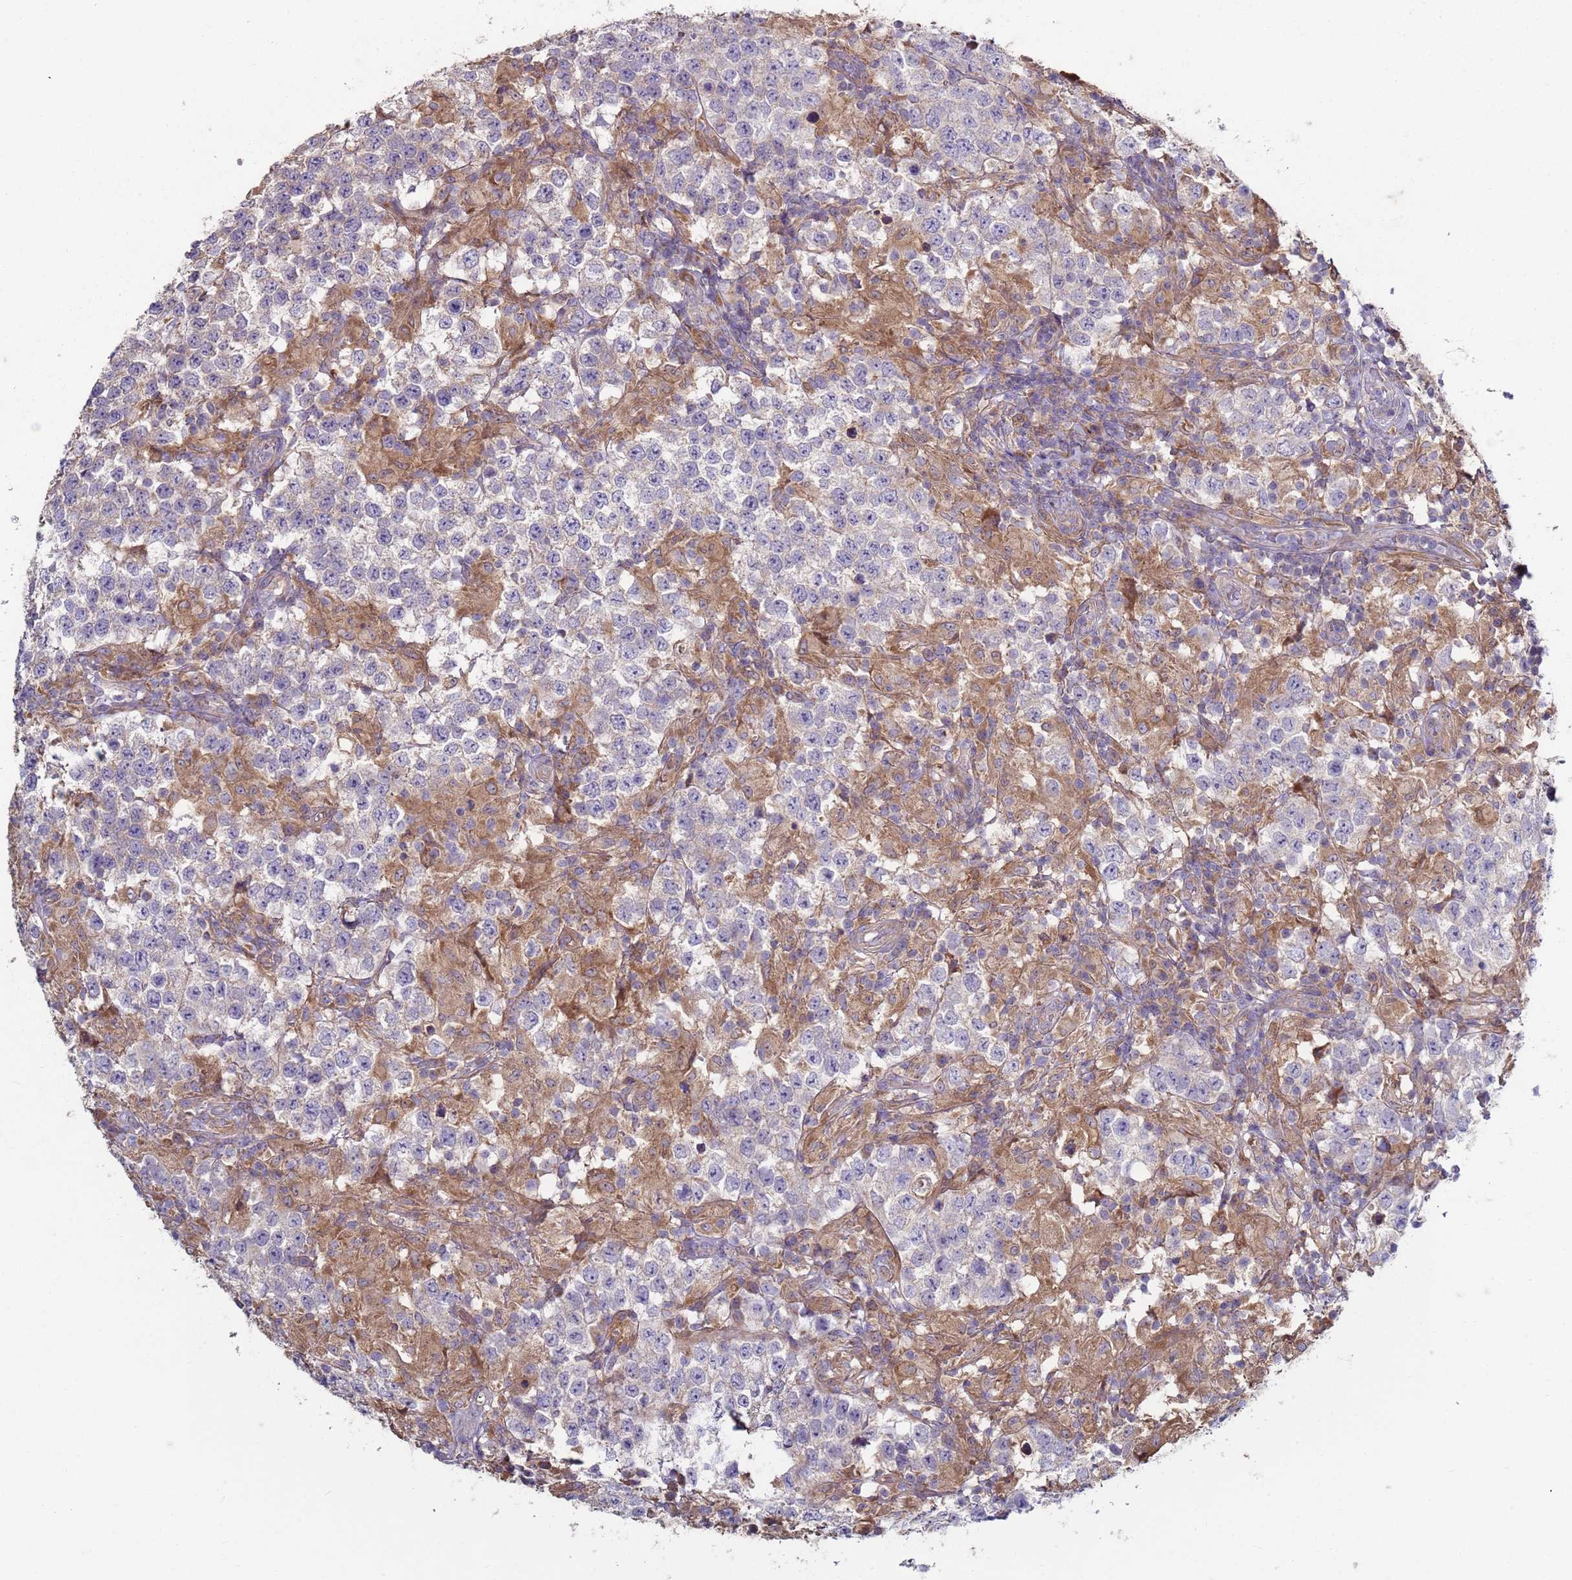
{"staining": {"intensity": "negative", "quantity": "none", "location": "none"}, "tissue": "testis cancer", "cell_type": "Tumor cells", "image_type": "cancer", "snomed": [{"axis": "morphology", "description": "Seminoma, NOS"}, {"axis": "morphology", "description": "Carcinoma, Embryonal, NOS"}, {"axis": "topography", "description": "Testis"}], "caption": "Tumor cells are negative for protein expression in human testis embryonal carcinoma.", "gene": "DIP2B", "patient": {"sex": "male", "age": 41}}